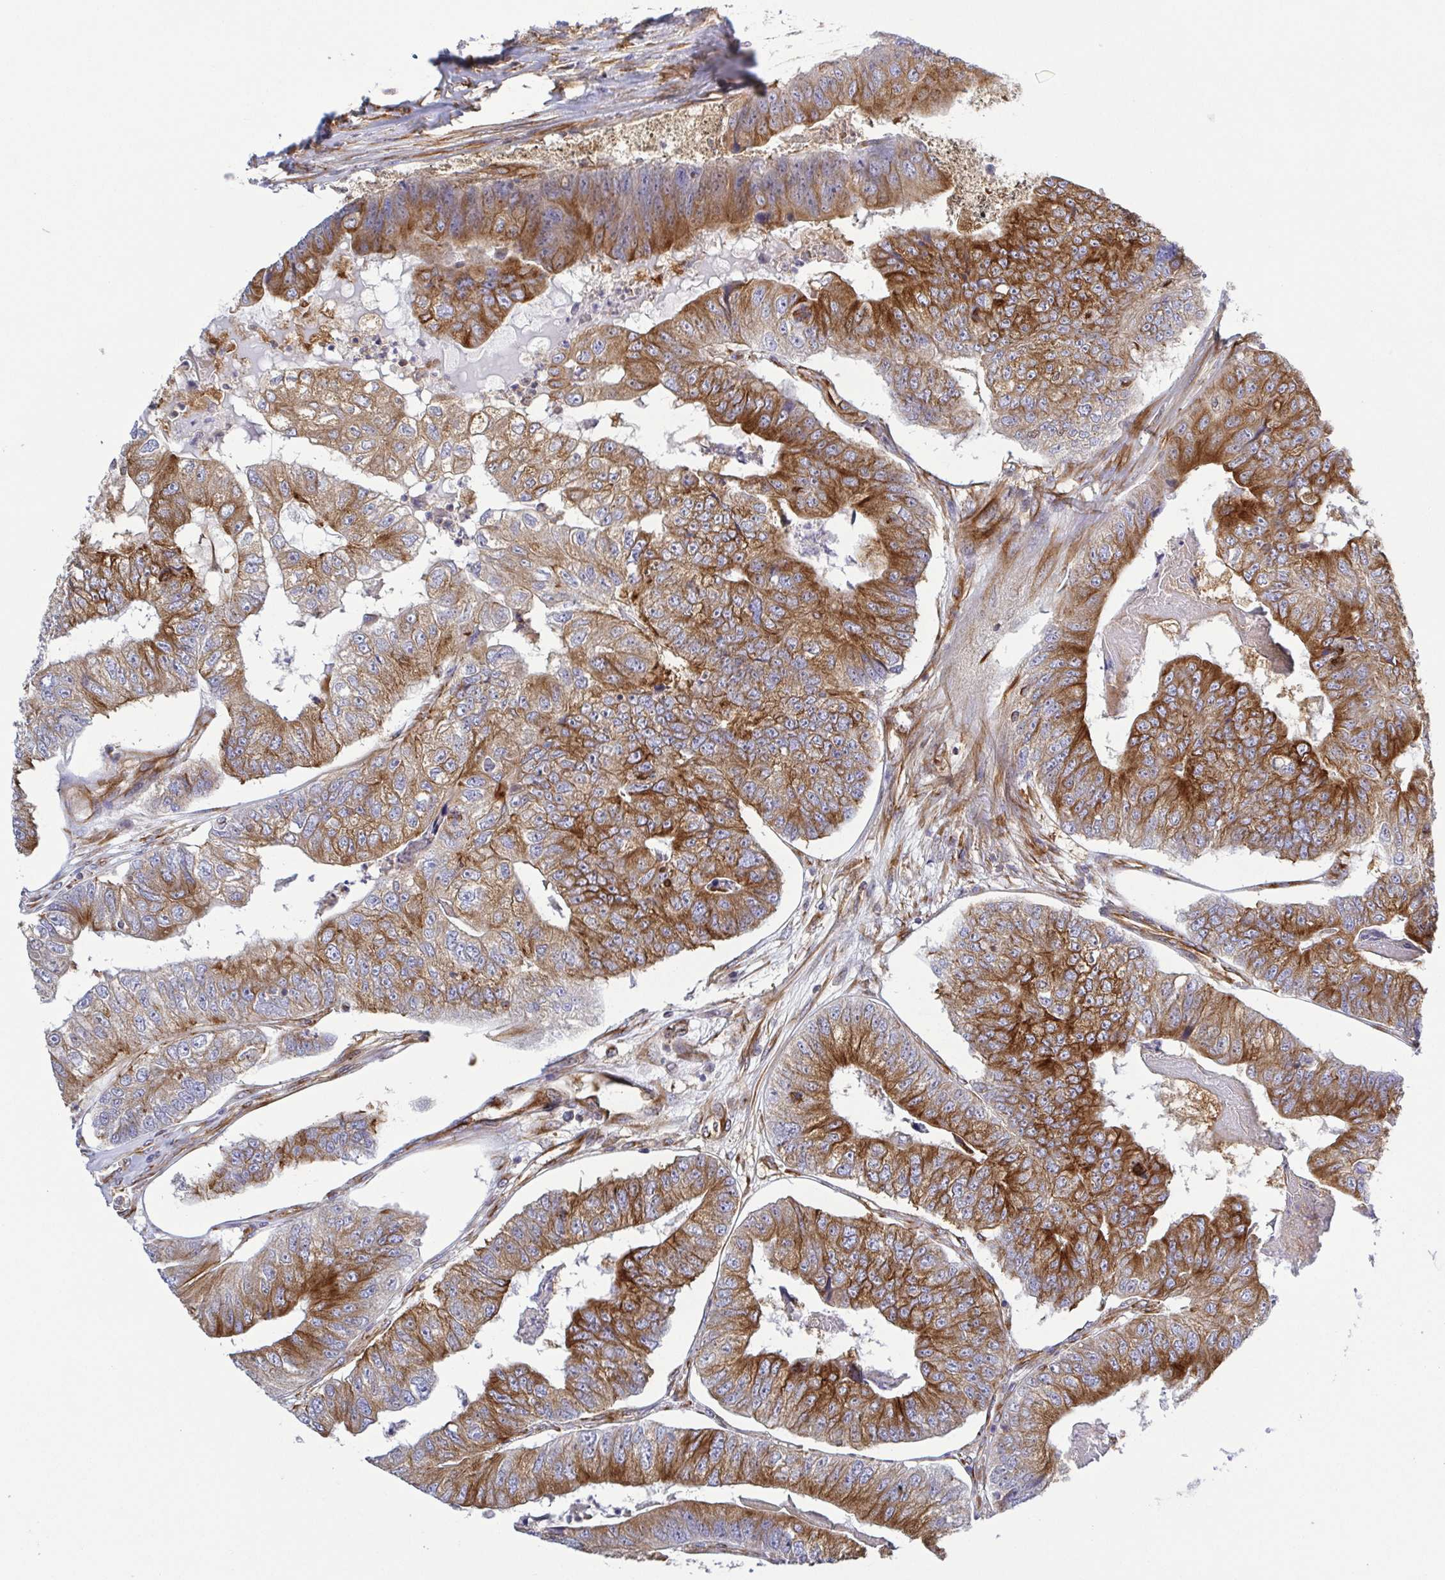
{"staining": {"intensity": "strong", "quantity": ">75%", "location": "cytoplasmic/membranous"}, "tissue": "colorectal cancer", "cell_type": "Tumor cells", "image_type": "cancer", "snomed": [{"axis": "morphology", "description": "Adenocarcinoma, NOS"}, {"axis": "topography", "description": "Colon"}], "caption": "Colorectal cancer stained with a protein marker demonstrates strong staining in tumor cells.", "gene": "KIF5B", "patient": {"sex": "female", "age": 67}}